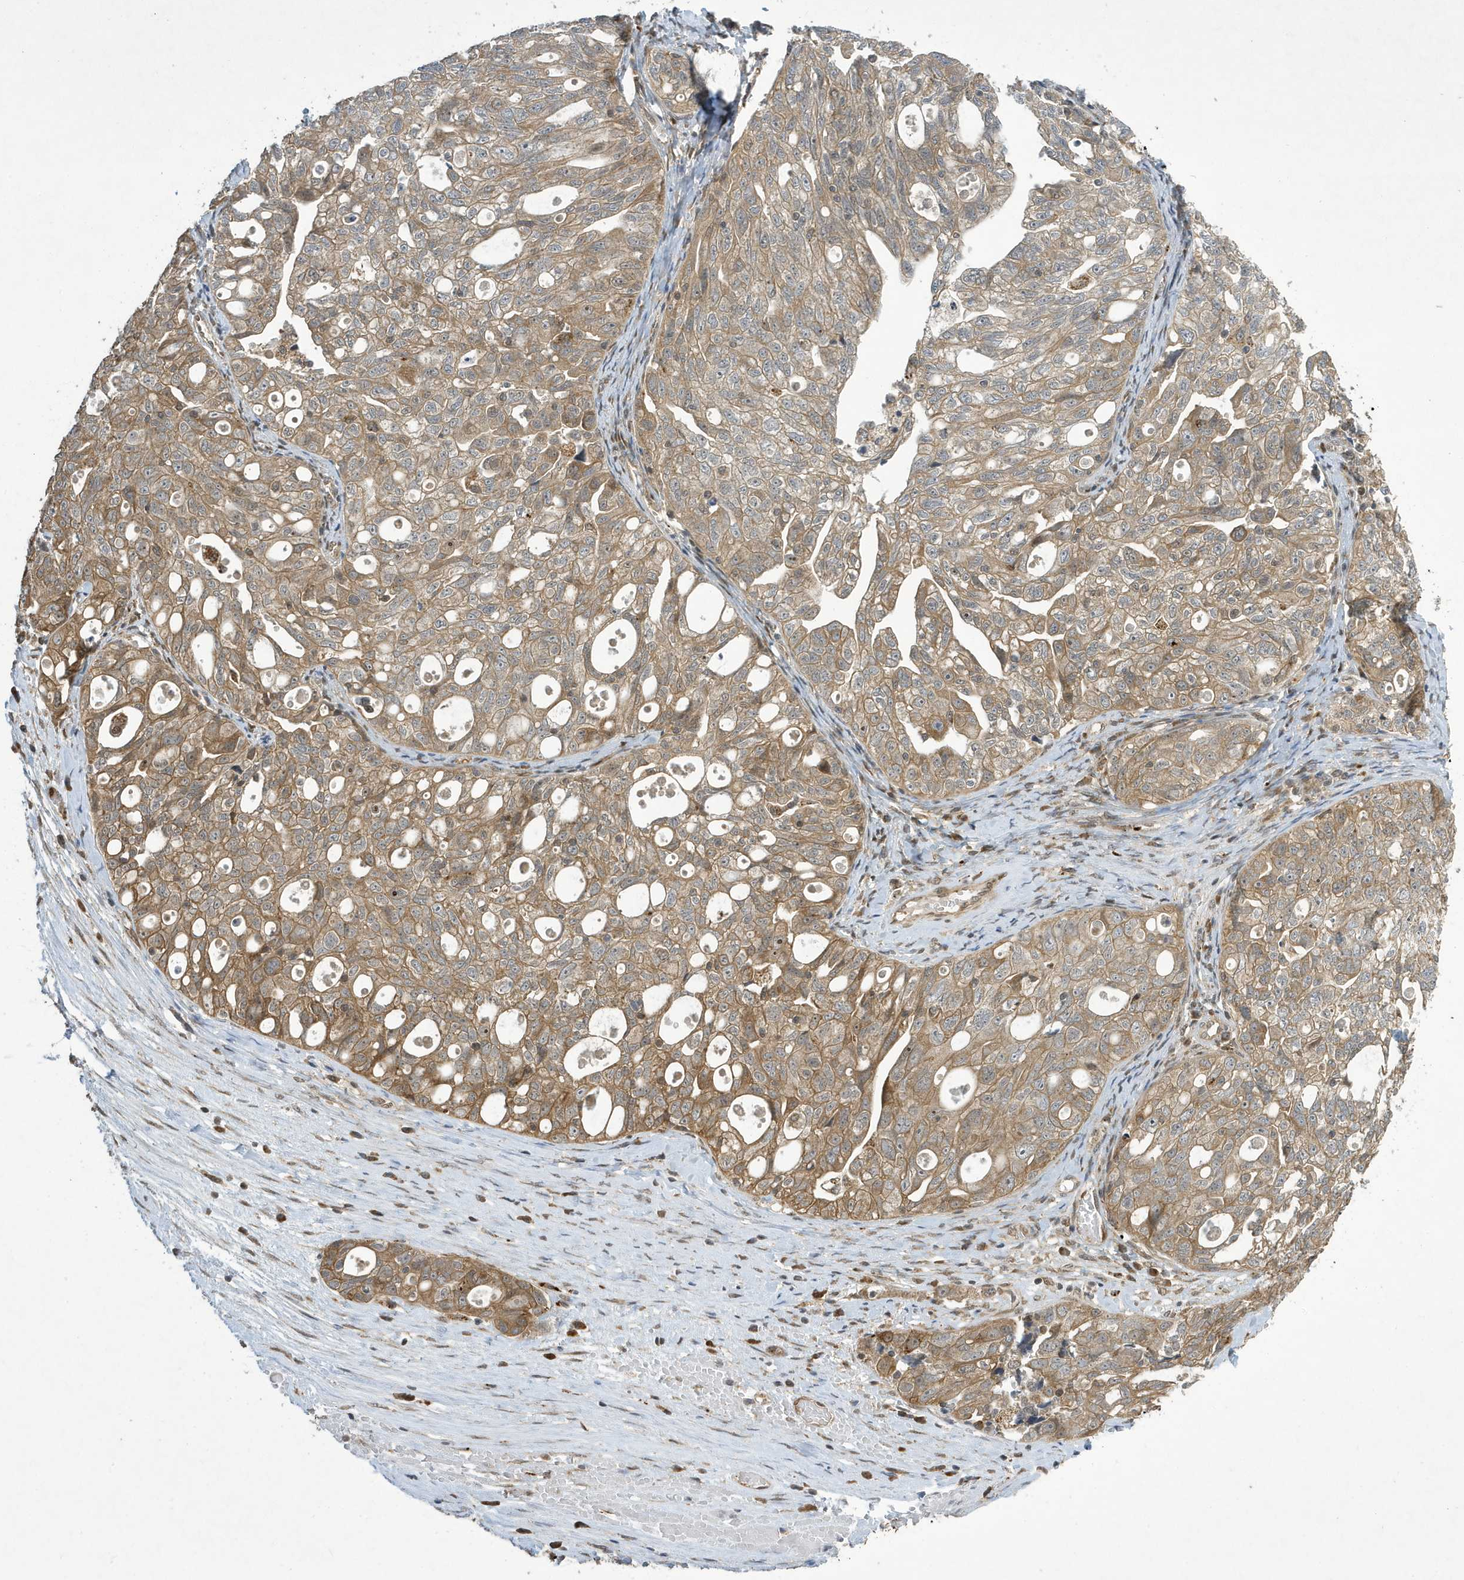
{"staining": {"intensity": "moderate", "quantity": ">75%", "location": "cytoplasmic/membranous"}, "tissue": "ovarian cancer", "cell_type": "Tumor cells", "image_type": "cancer", "snomed": [{"axis": "morphology", "description": "Carcinoma, NOS"}, {"axis": "morphology", "description": "Cystadenocarcinoma, serous, NOS"}, {"axis": "topography", "description": "Ovary"}], "caption": "Tumor cells exhibit medium levels of moderate cytoplasmic/membranous staining in approximately >75% of cells in ovarian cancer.", "gene": "NCOA7", "patient": {"sex": "female", "age": 69}}